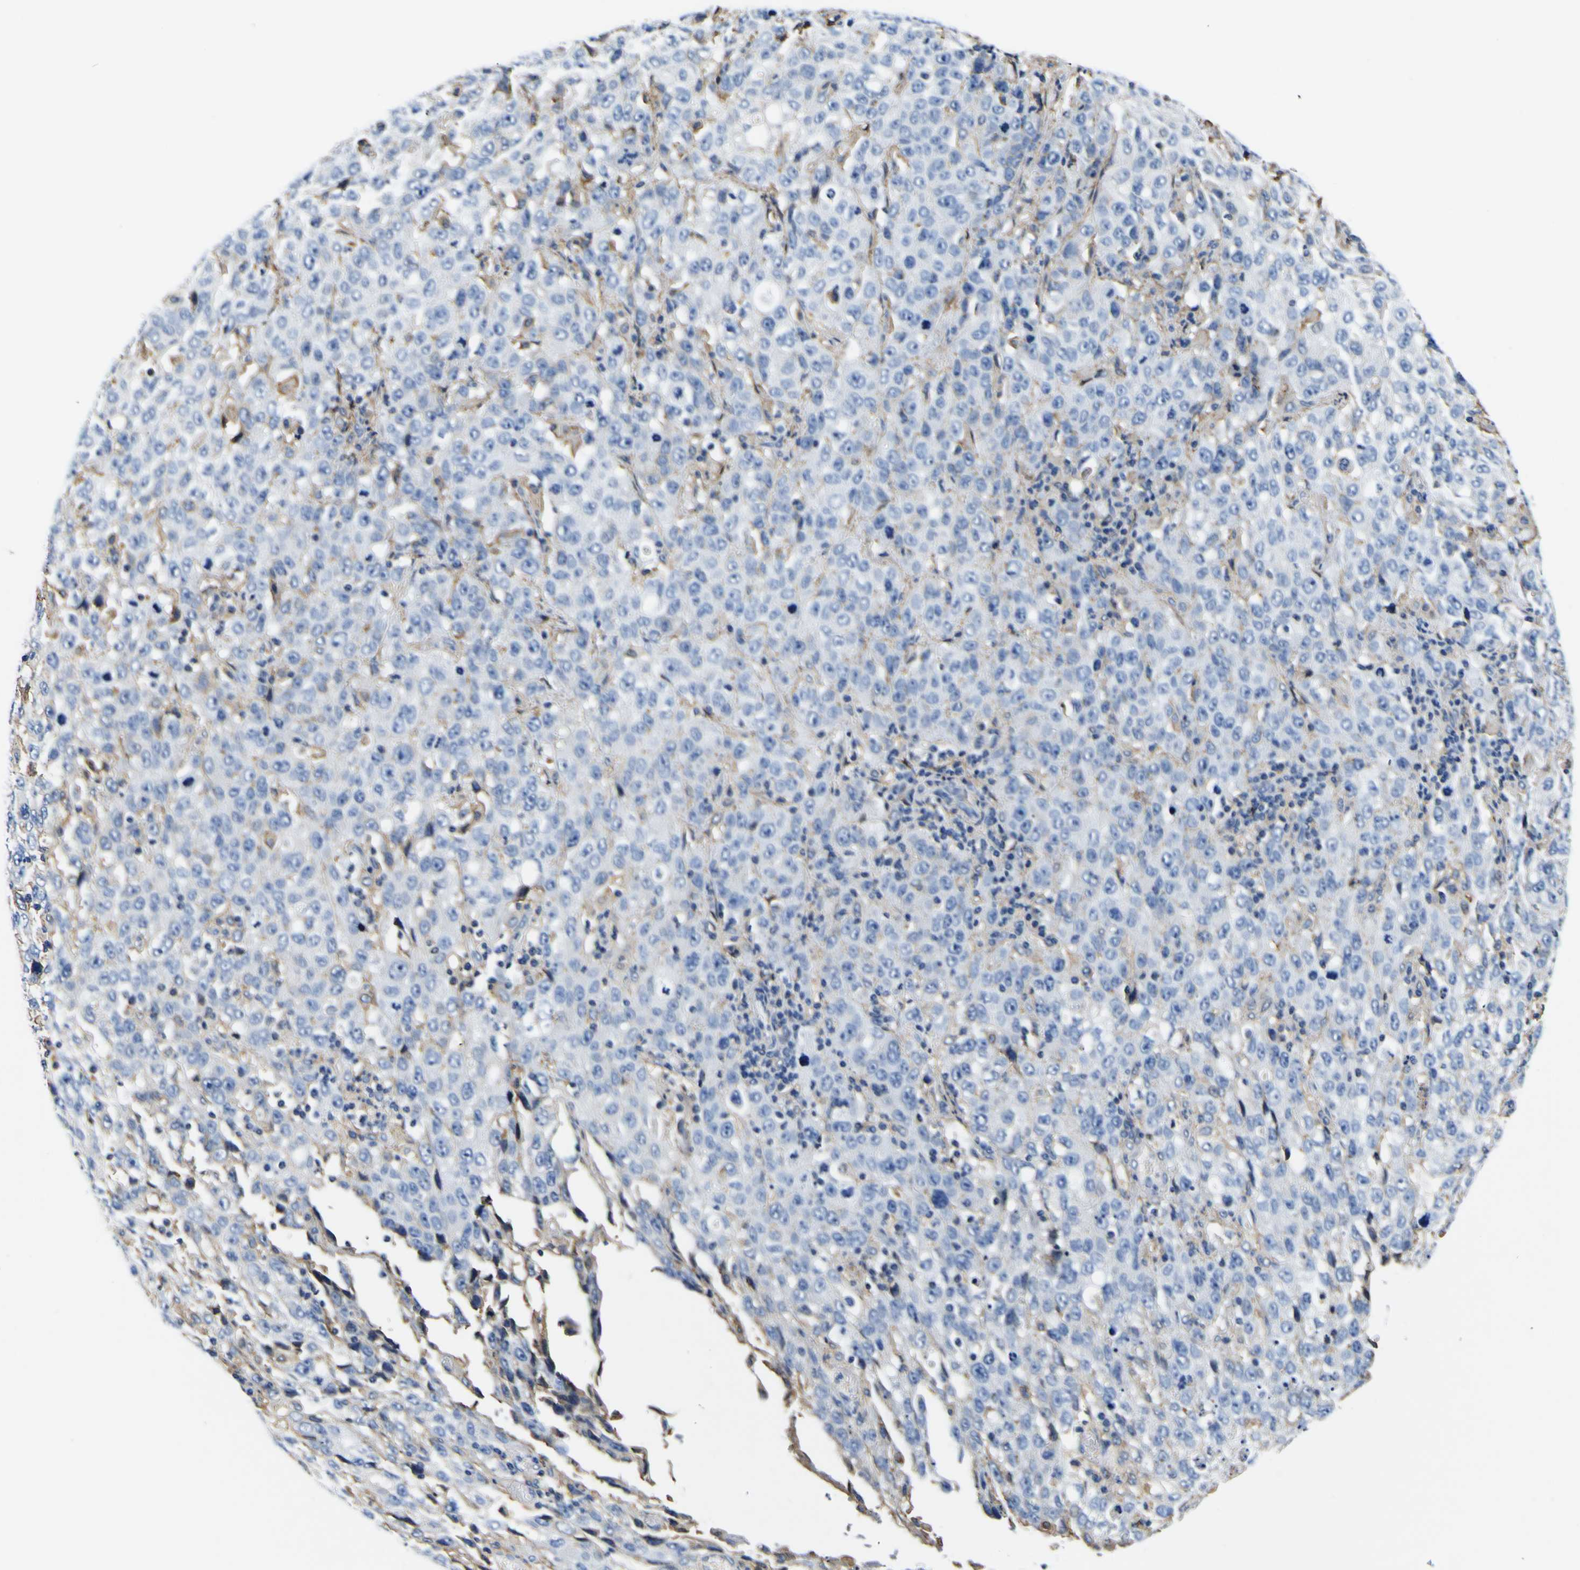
{"staining": {"intensity": "negative", "quantity": "none", "location": "none"}, "tissue": "stomach cancer", "cell_type": "Tumor cells", "image_type": "cancer", "snomed": [{"axis": "morphology", "description": "Normal tissue, NOS"}, {"axis": "morphology", "description": "Adenocarcinoma, NOS"}, {"axis": "topography", "description": "Stomach"}], "caption": "Tumor cells are negative for brown protein staining in stomach cancer (adenocarcinoma). (DAB (3,3'-diaminobenzidine) IHC, high magnification).", "gene": "PXDN", "patient": {"sex": "male", "age": 48}}